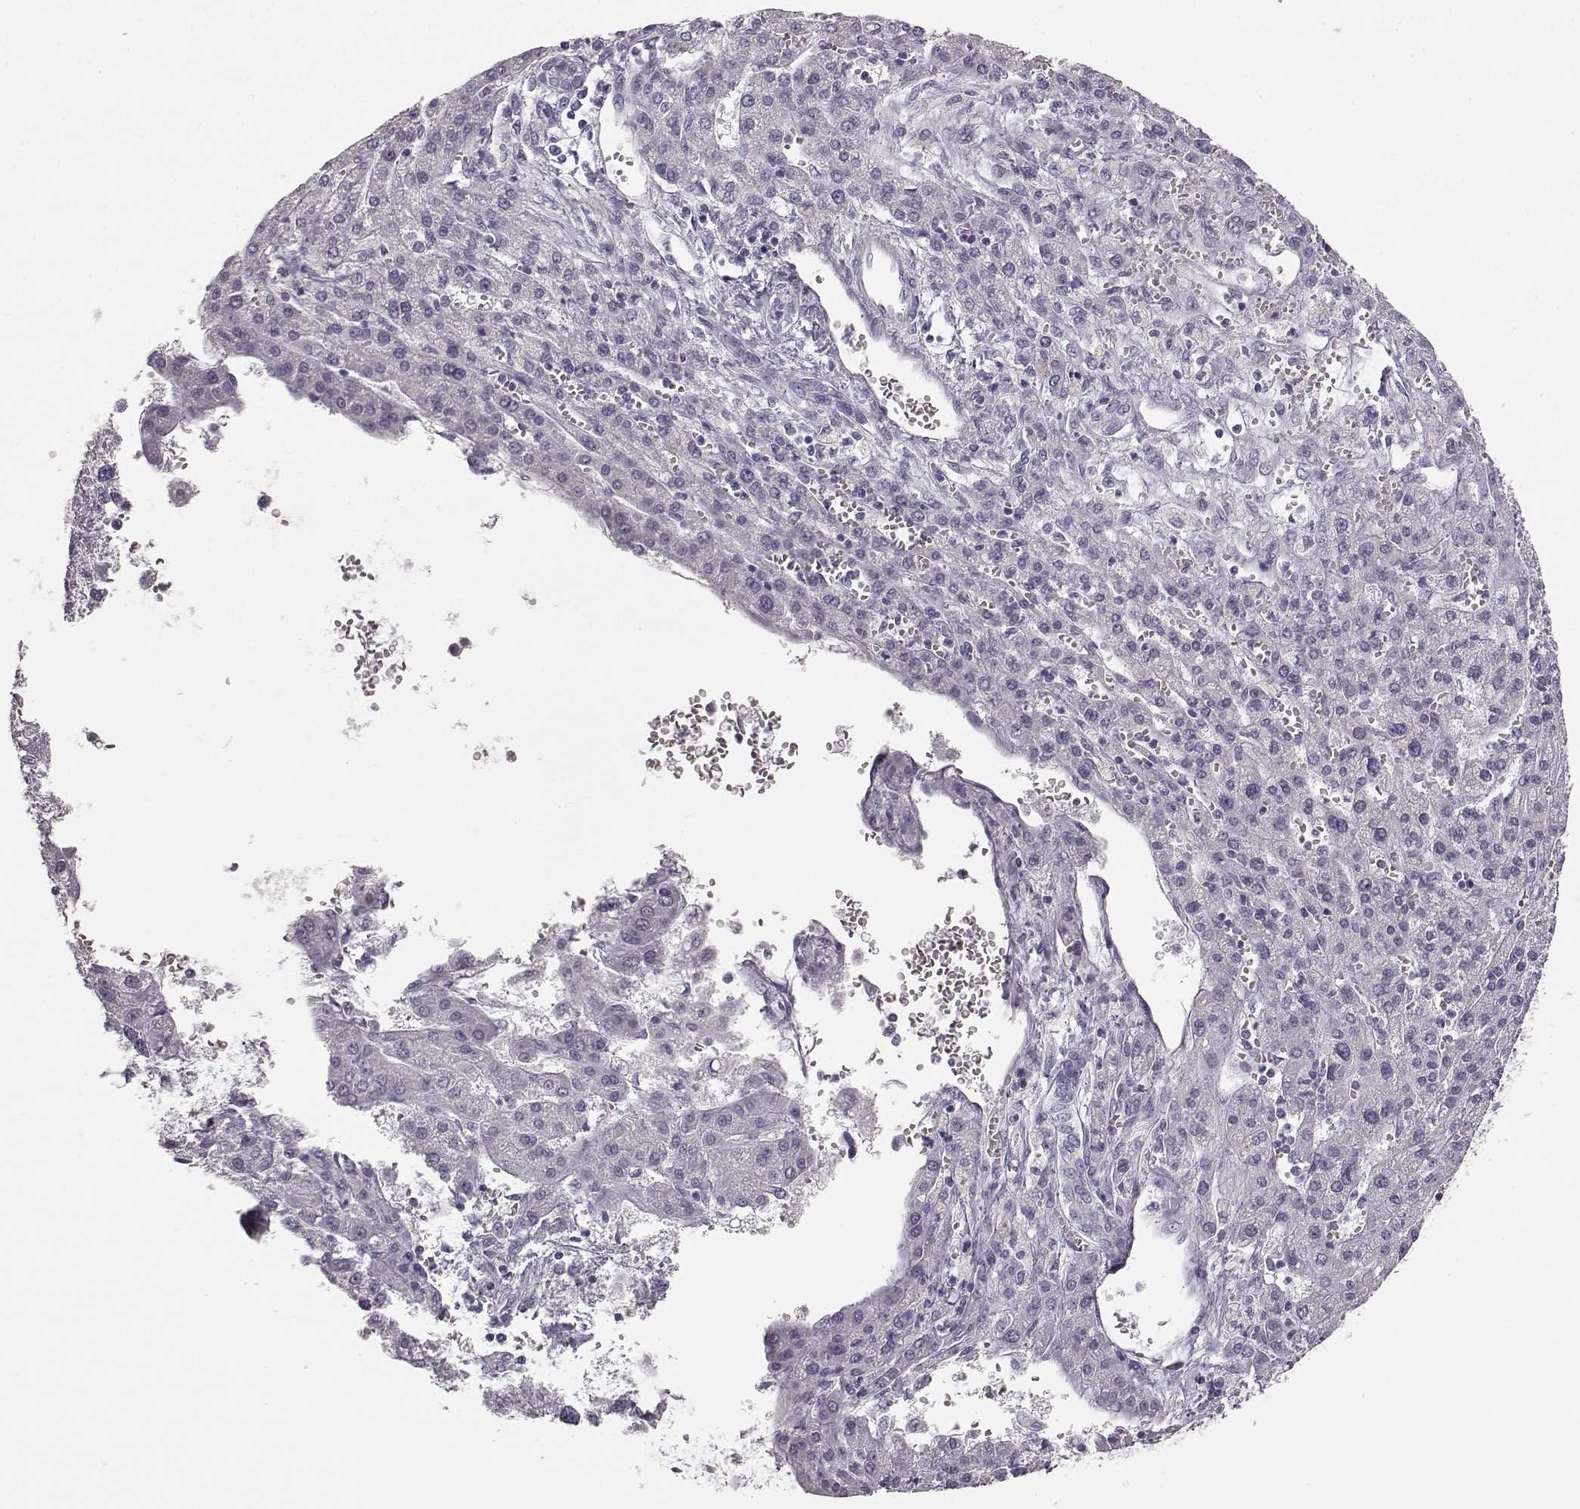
{"staining": {"intensity": "negative", "quantity": "none", "location": "none"}, "tissue": "liver cancer", "cell_type": "Tumor cells", "image_type": "cancer", "snomed": [{"axis": "morphology", "description": "Carcinoma, Hepatocellular, NOS"}, {"axis": "topography", "description": "Liver"}], "caption": "A high-resolution micrograph shows immunohistochemistry staining of hepatocellular carcinoma (liver), which exhibits no significant staining in tumor cells. The staining was performed using DAB (3,3'-diaminobenzidine) to visualize the protein expression in brown, while the nuclei were stained in blue with hematoxylin (Magnification: 20x).", "gene": "BFSP2", "patient": {"sex": "female", "age": 70}}